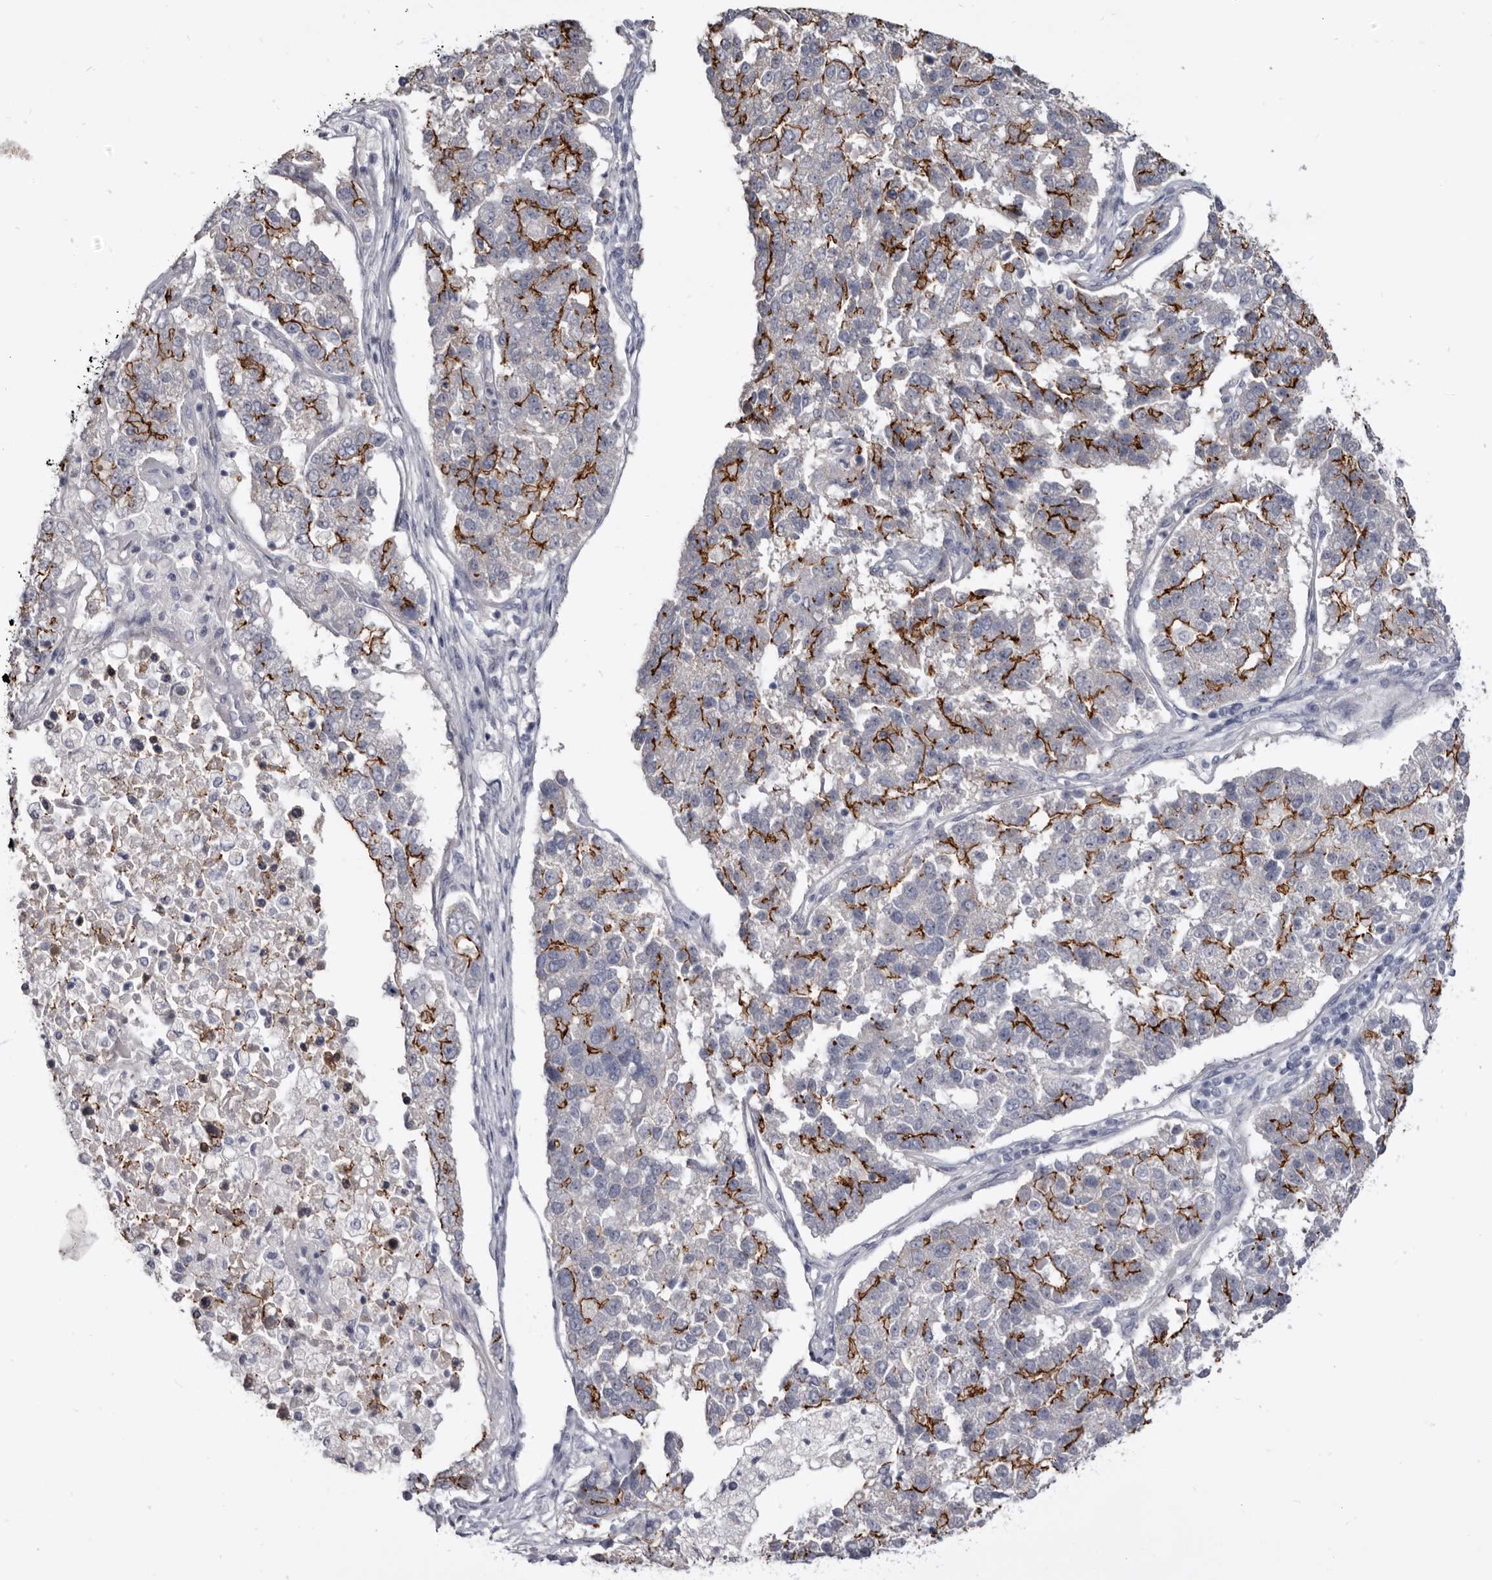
{"staining": {"intensity": "strong", "quantity": ">75%", "location": "cytoplasmic/membranous"}, "tissue": "pancreatic cancer", "cell_type": "Tumor cells", "image_type": "cancer", "snomed": [{"axis": "morphology", "description": "Adenocarcinoma, NOS"}, {"axis": "topography", "description": "Pancreas"}], "caption": "Immunohistochemical staining of human pancreatic cancer (adenocarcinoma) exhibits high levels of strong cytoplasmic/membranous protein staining in approximately >75% of tumor cells. (Brightfield microscopy of DAB IHC at high magnification).", "gene": "CGN", "patient": {"sex": "female", "age": 61}}